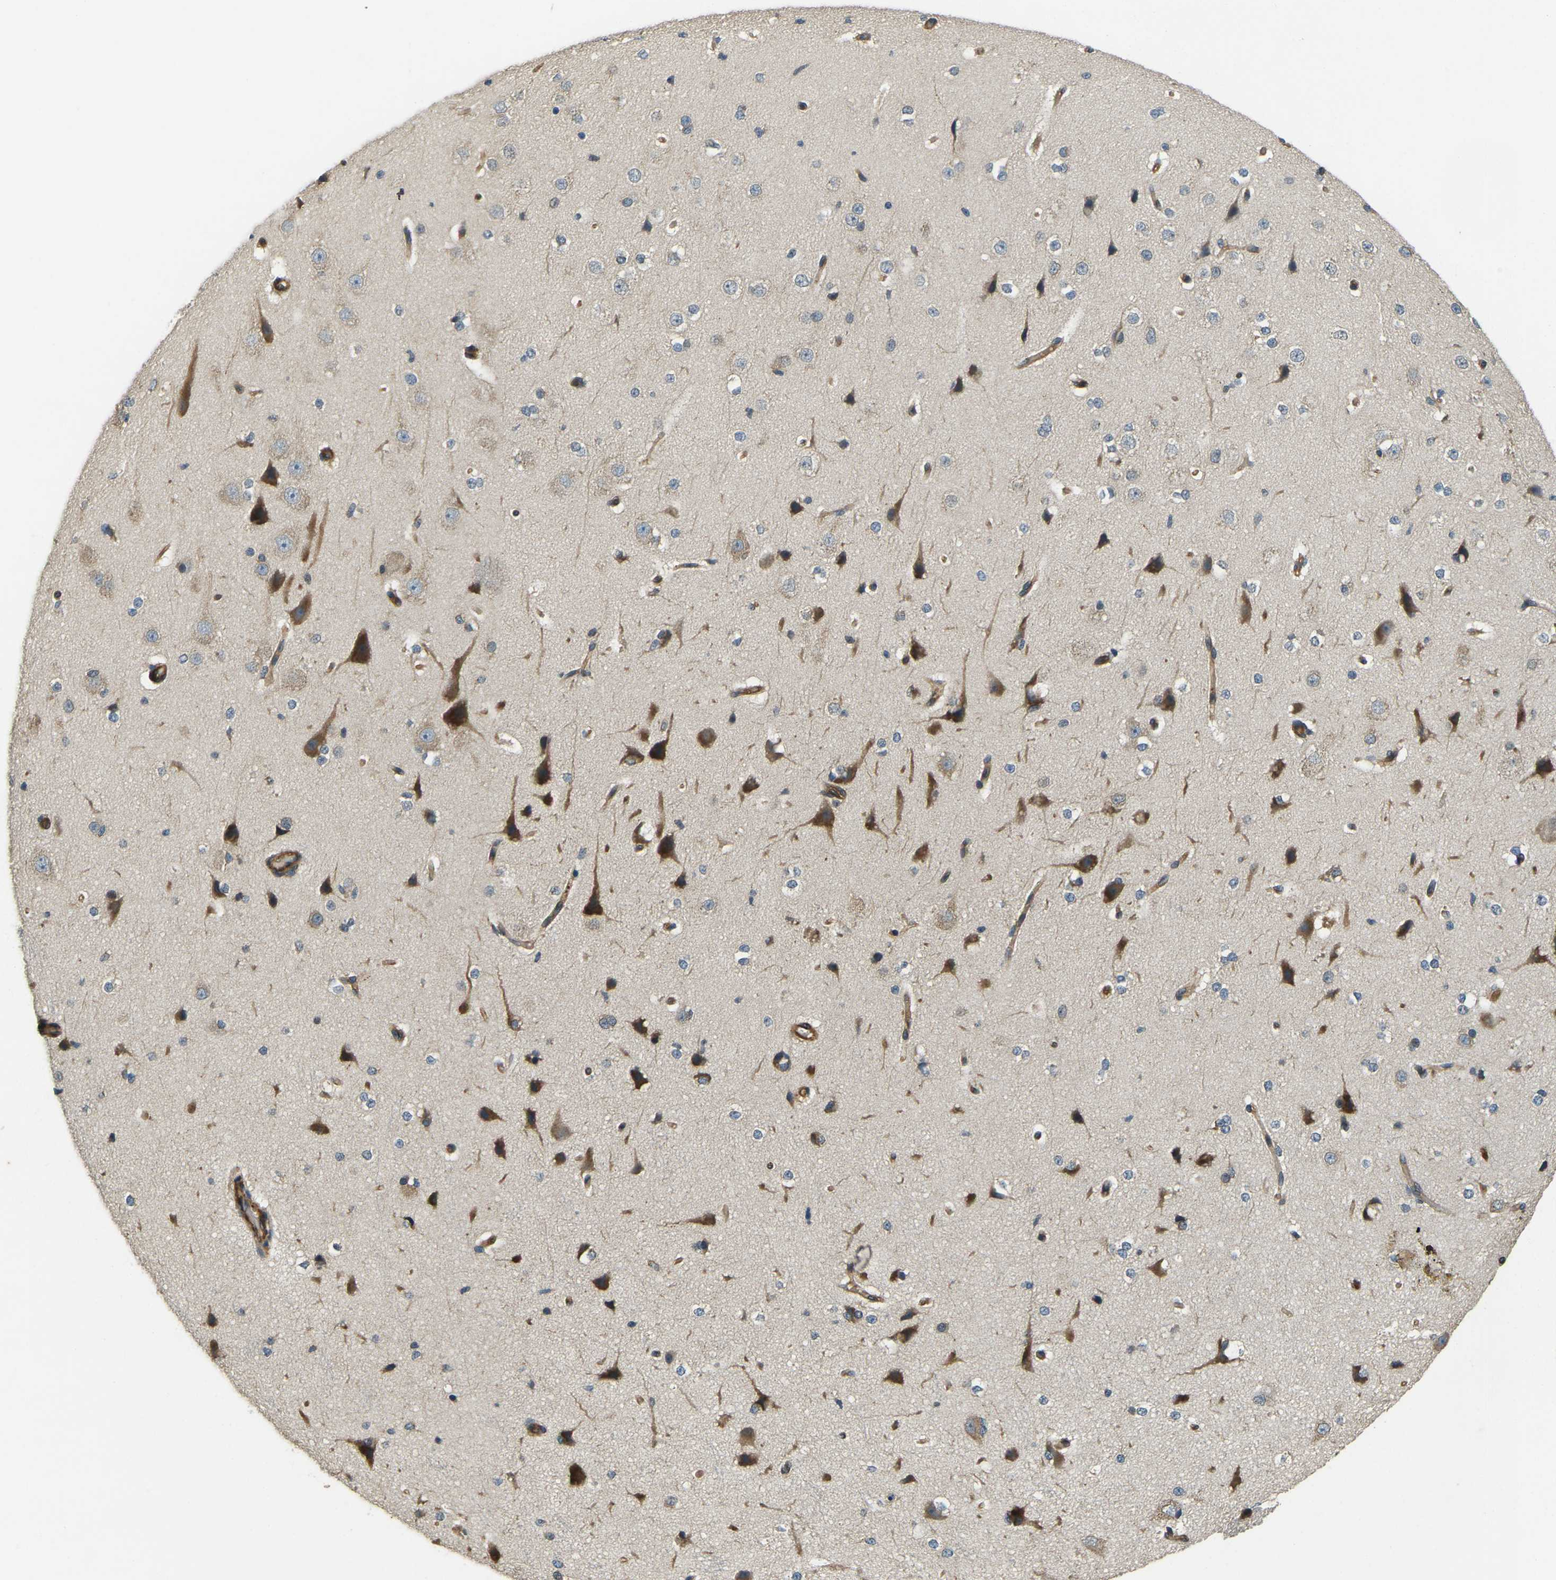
{"staining": {"intensity": "moderate", "quantity": ">75%", "location": "cytoplasmic/membranous"}, "tissue": "cerebral cortex", "cell_type": "Endothelial cells", "image_type": "normal", "snomed": [{"axis": "morphology", "description": "Normal tissue, NOS"}, {"axis": "morphology", "description": "Developmental malformation"}, {"axis": "topography", "description": "Cerebral cortex"}], "caption": "IHC histopathology image of benign cerebral cortex: human cerebral cortex stained using immunohistochemistry (IHC) reveals medium levels of moderate protein expression localized specifically in the cytoplasmic/membranous of endothelial cells, appearing as a cytoplasmic/membranous brown color.", "gene": "ERGIC1", "patient": {"sex": "female", "age": 30}}